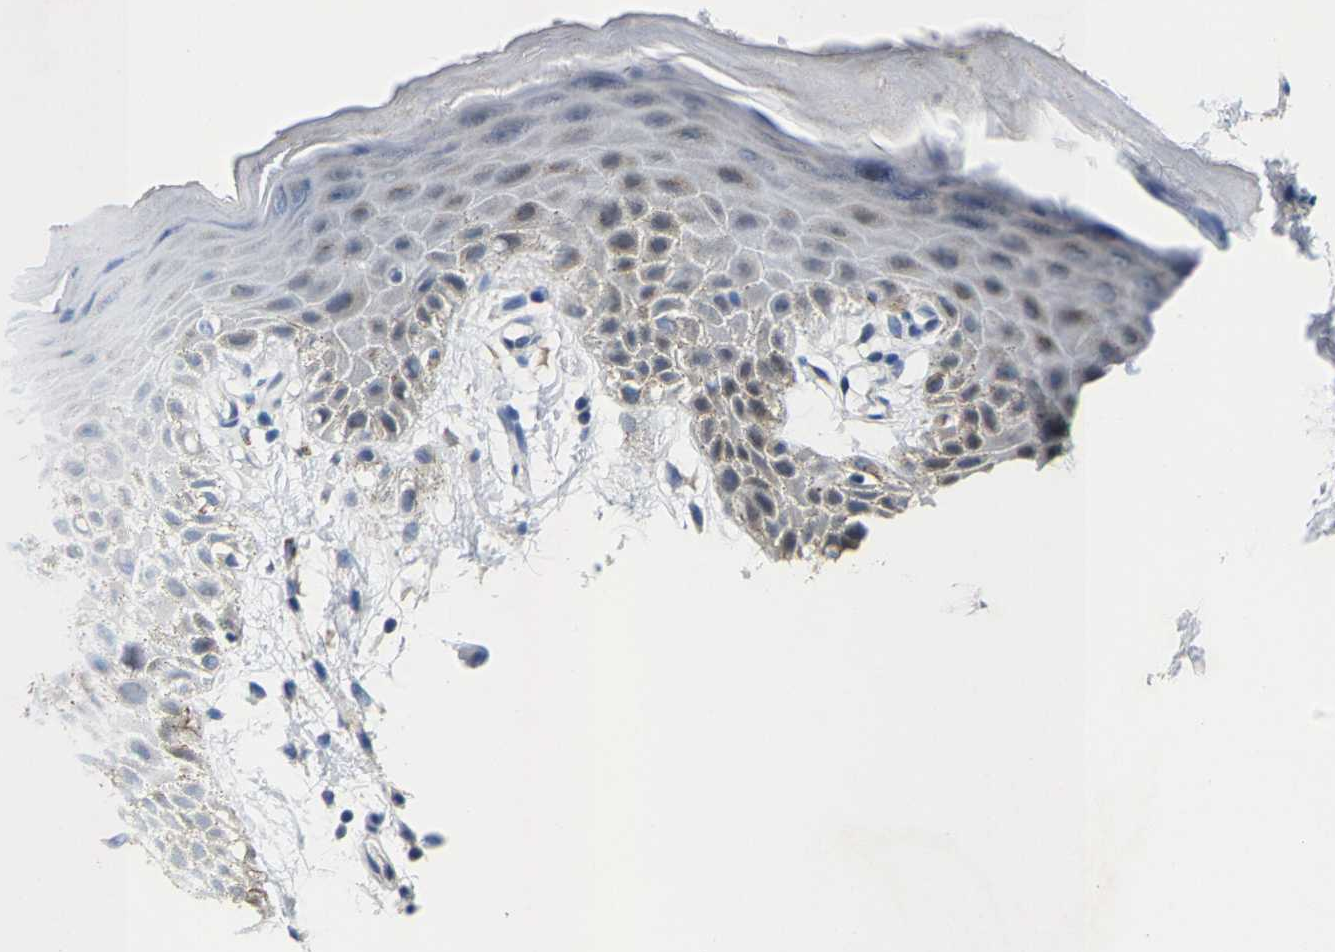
{"staining": {"intensity": "weak", "quantity": "<25%", "location": "cytoplasmic/membranous"}, "tissue": "skin", "cell_type": "Epidermal cells", "image_type": "normal", "snomed": [{"axis": "morphology", "description": "Normal tissue, NOS"}, {"axis": "topography", "description": "Anal"}], "caption": "This image is of benign skin stained with immunohistochemistry to label a protein in brown with the nuclei are counter-stained blue. There is no expression in epidermal cells.", "gene": "KLHL1", "patient": {"sex": "male", "age": 44}}